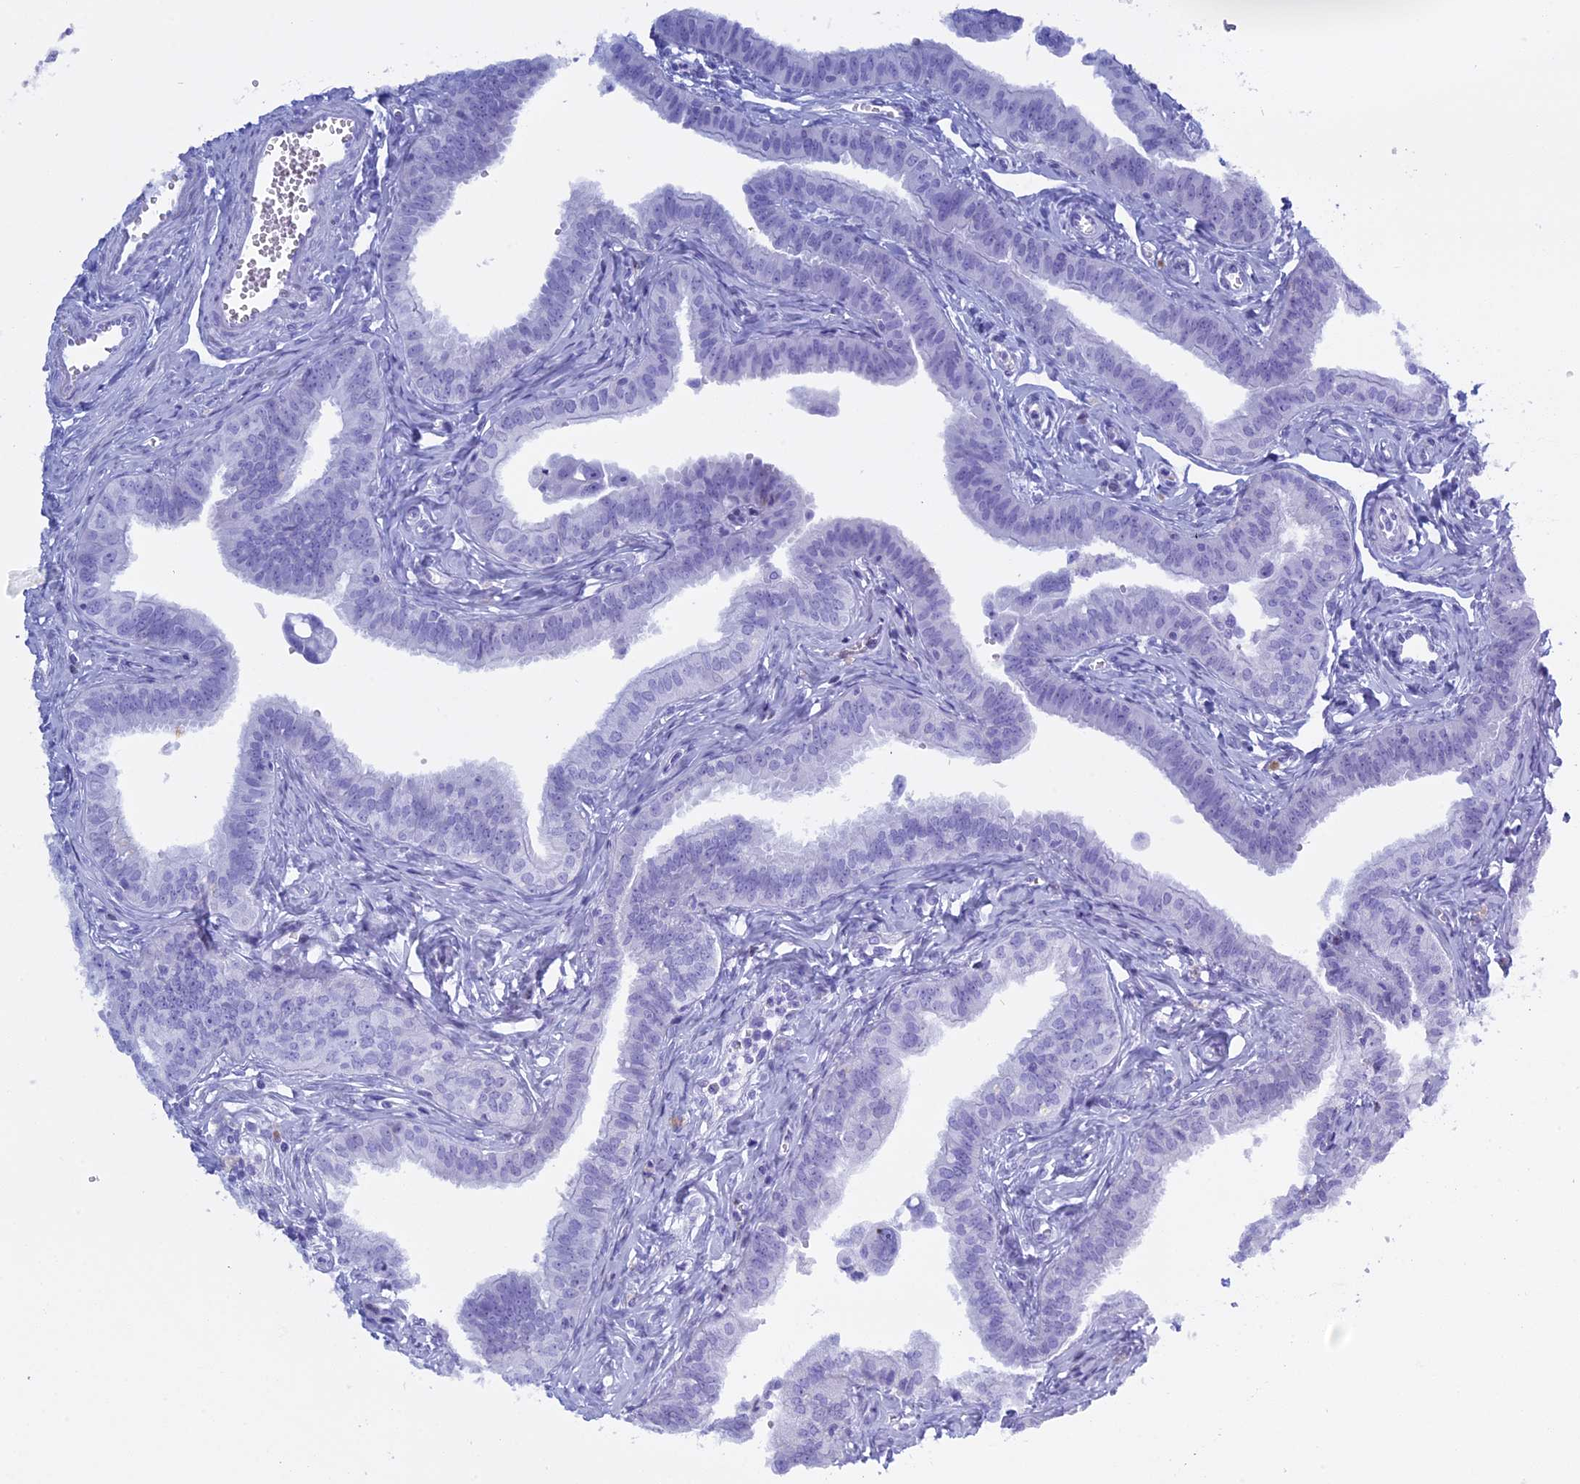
{"staining": {"intensity": "negative", "quantity": "none", "location": "none"}, "tissue": "fallopian tube", "cell_type": "Glandular cells", "image_type": "normal", "snomed": [{"axis": "morphology", "description": "Normal tissue, NOS"}, {"axis": "morphology", "description": "Carcinoma, NOS"}, {"axis": "topography", "description": "Fallopian tube"}, {"axis": "topography", "description": "Ovary"}], "caption": "Immunohistochemistry (IHC) photomicrograph of benign fallopian tube: human fallopian tube stained with DAB (3,3'-diaminobenzidine) shows no significant protein positivity in glandular cells.", "gene": "KCTD21", "patient": {"sex": "female", "age": 59}}